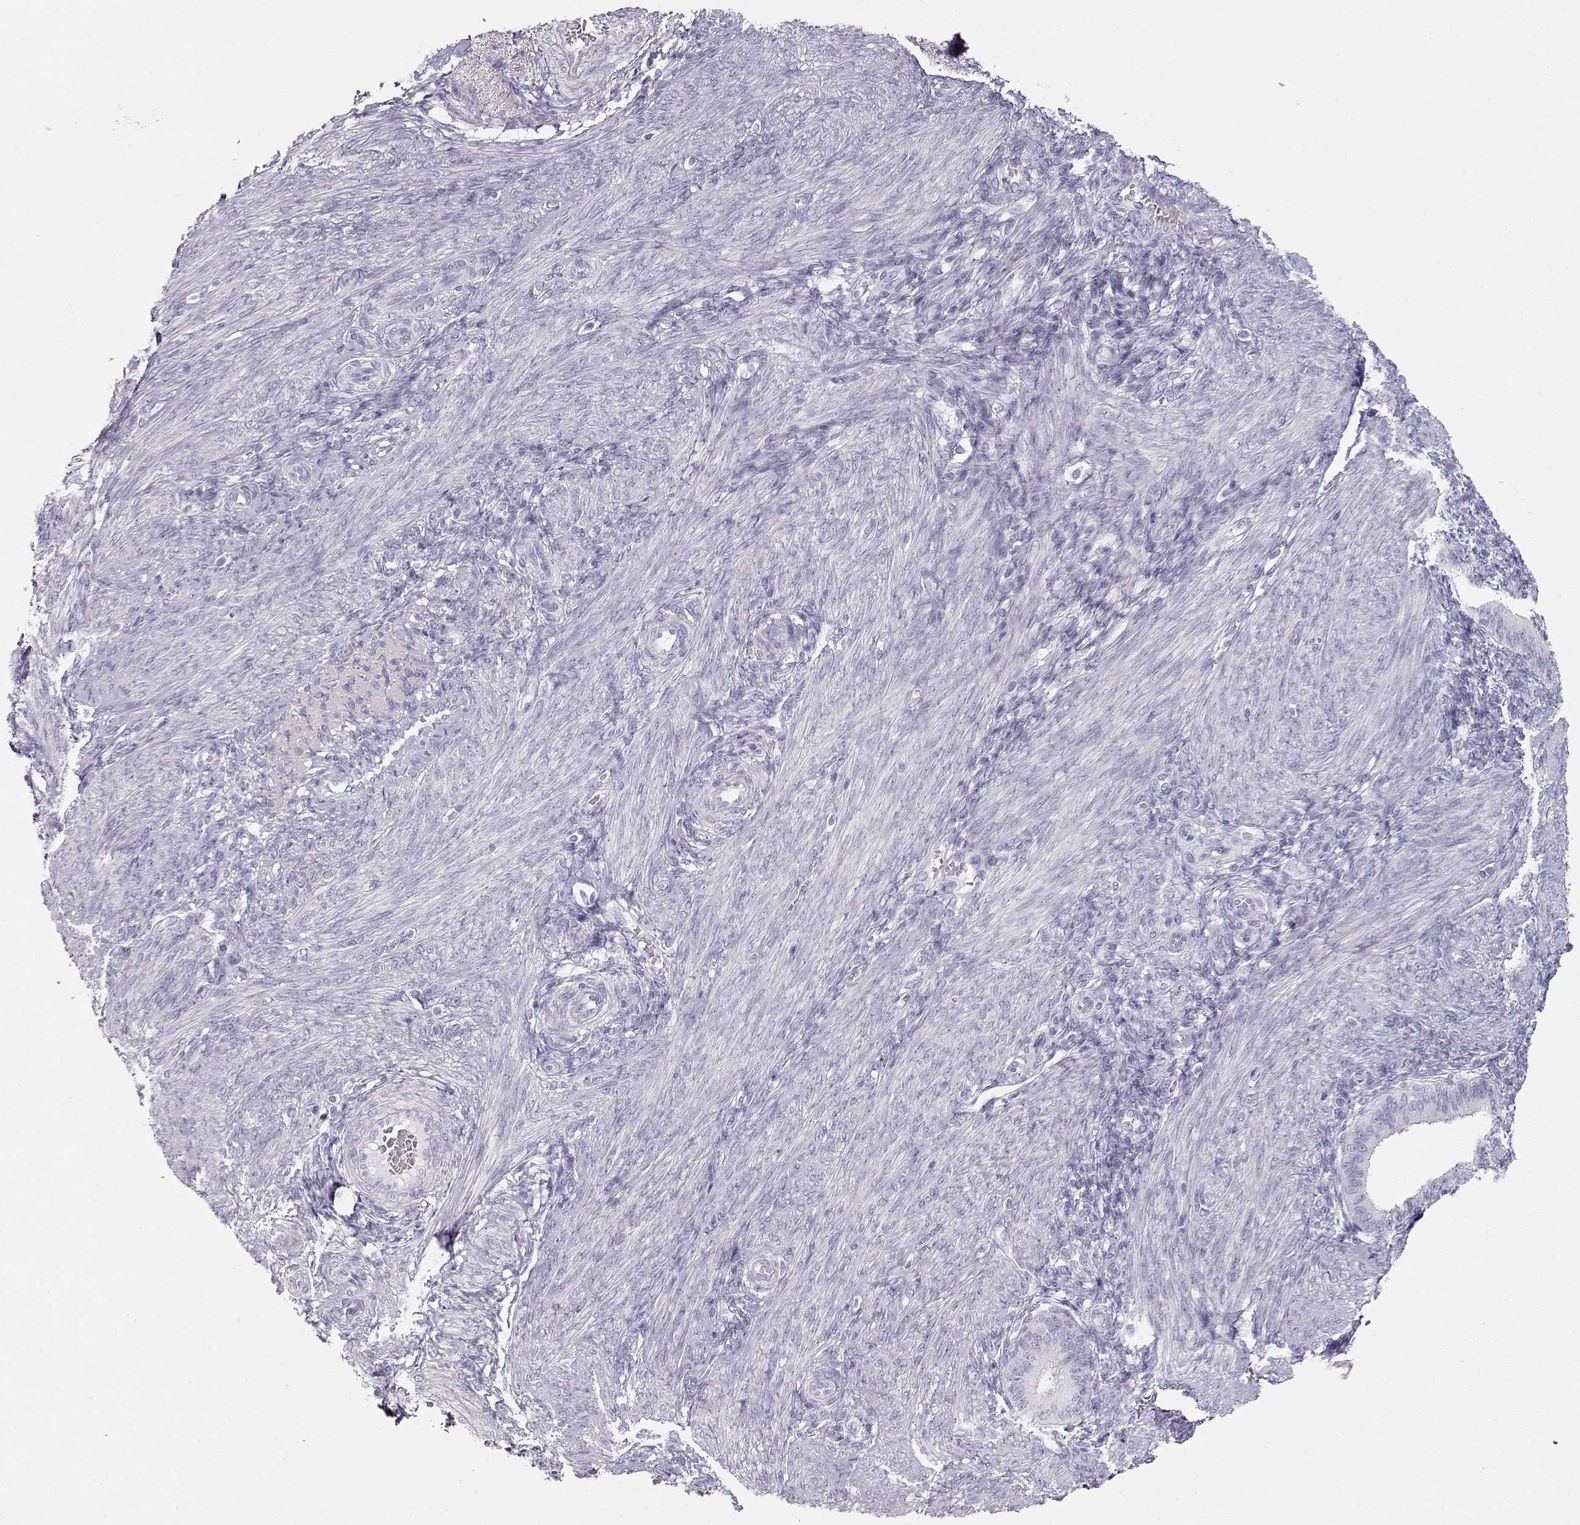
{"staining": {"intensity": "negative", "quantity": "none", "location": "none"}, "tissue": "endometrium", "cell_type": "Cells in endometrial stroma", "image_type": "normal", "snomed": [{"axis": "morphology", "description": "Normal tissue, NOS"}, {"axis": "topography", "description": "Endometrium"}], "caption": "This is an IHC photomicrograph of normal endometrium. There is no positivity in cells in endometrial stroma.", "gene": "TKTL1", "patient": {"sex": "female", "age": 39}}